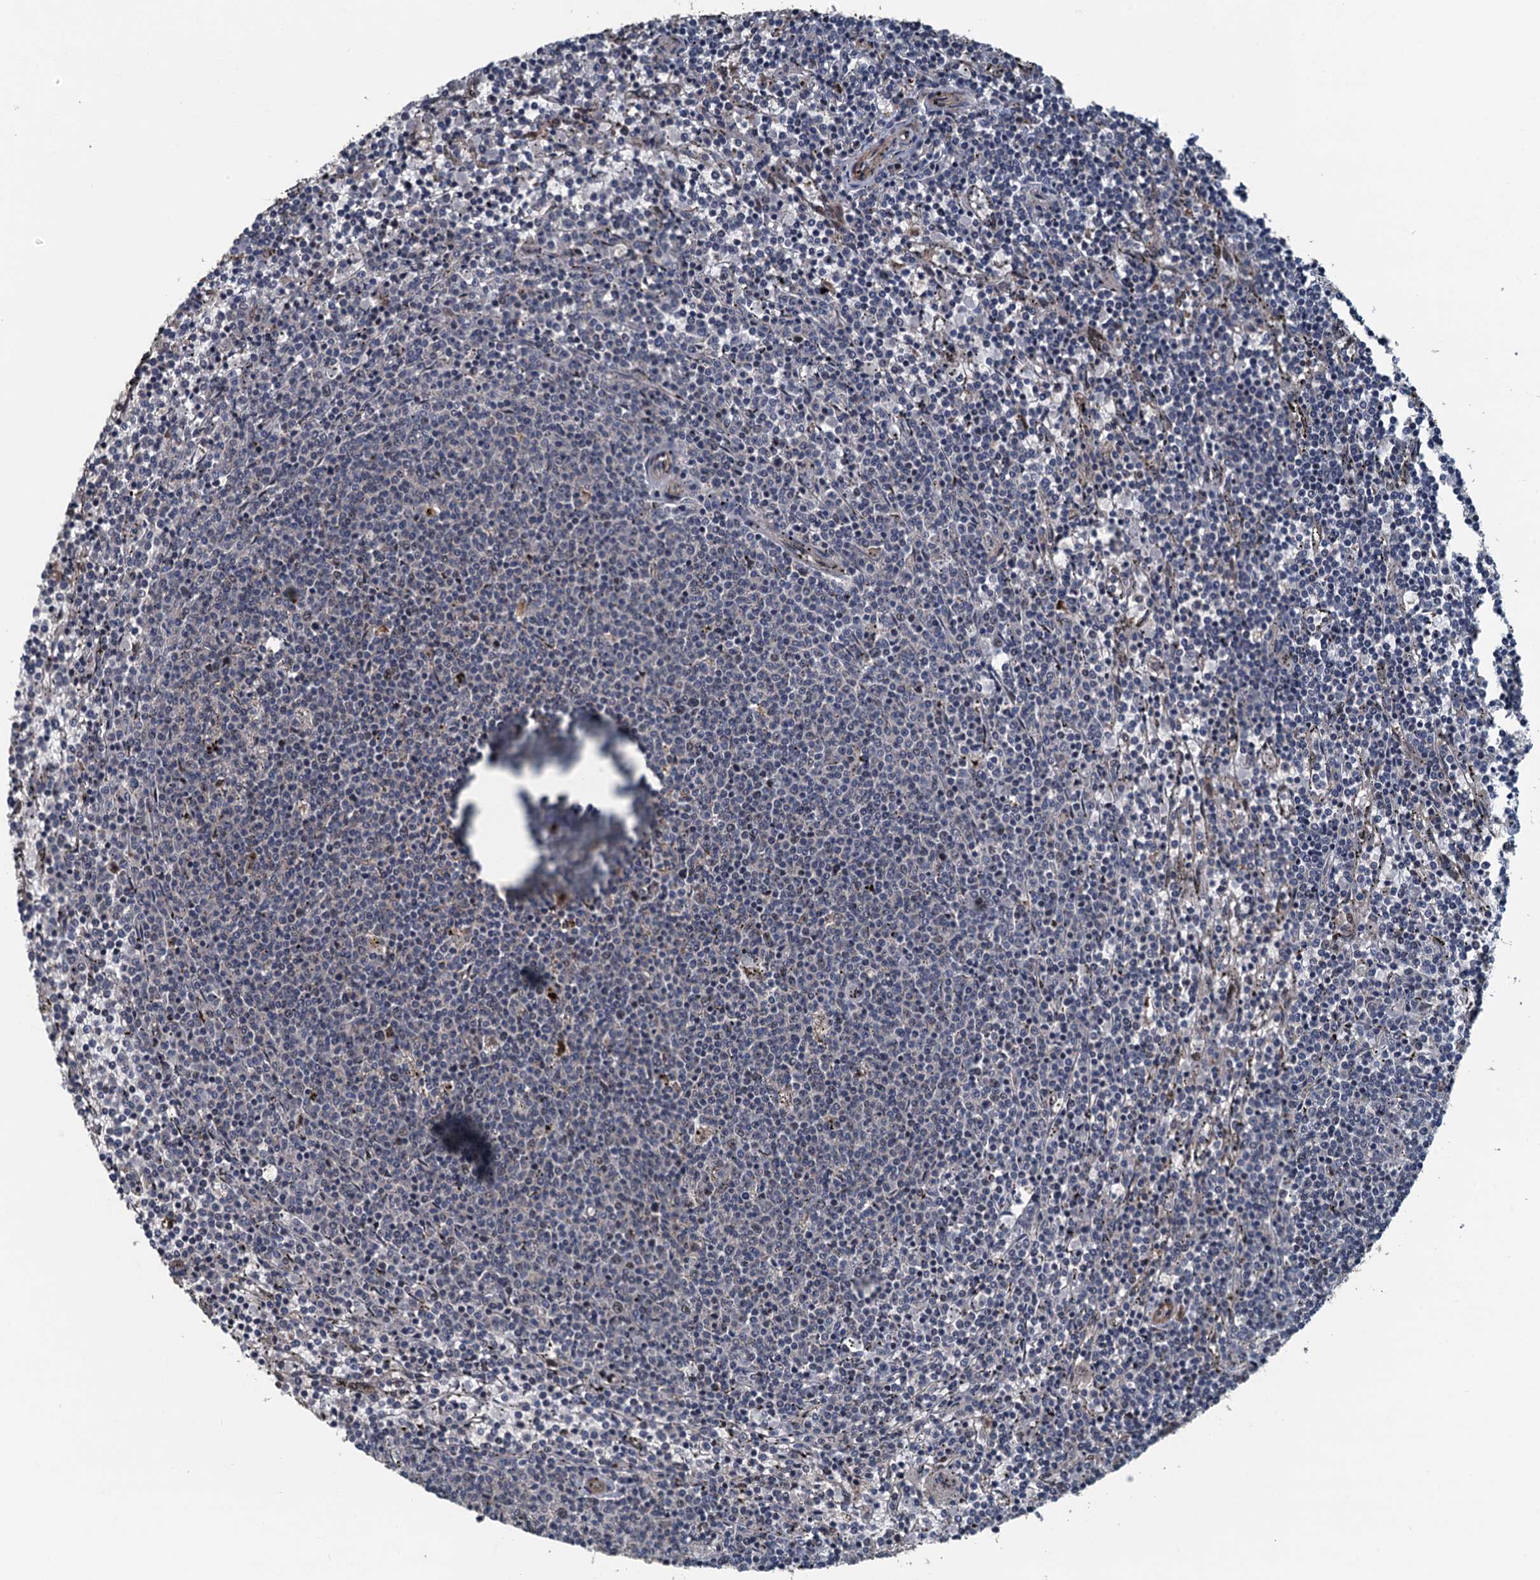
{"staining": {"intensity": "negative", "quantity": "none", "location": "none"}, "tissue": "lymphoma", "cell_type": "Tumor cells", "image_type": "cancer", "snomed": [{"axis": "morphology", "description": "Malignant lymphoma, non-Hodgkin's type, Low grade"}, {"axis": "topography", "description": "Spleen"}], "caption": "Human malignant lymphoma, non-Hodgkin's type (low-grade) stained for a protein using immunohistochemistry shows no expression in tumor cells.", "gene": "AGRN", "patient": {"sex": "female", "age": 50}}